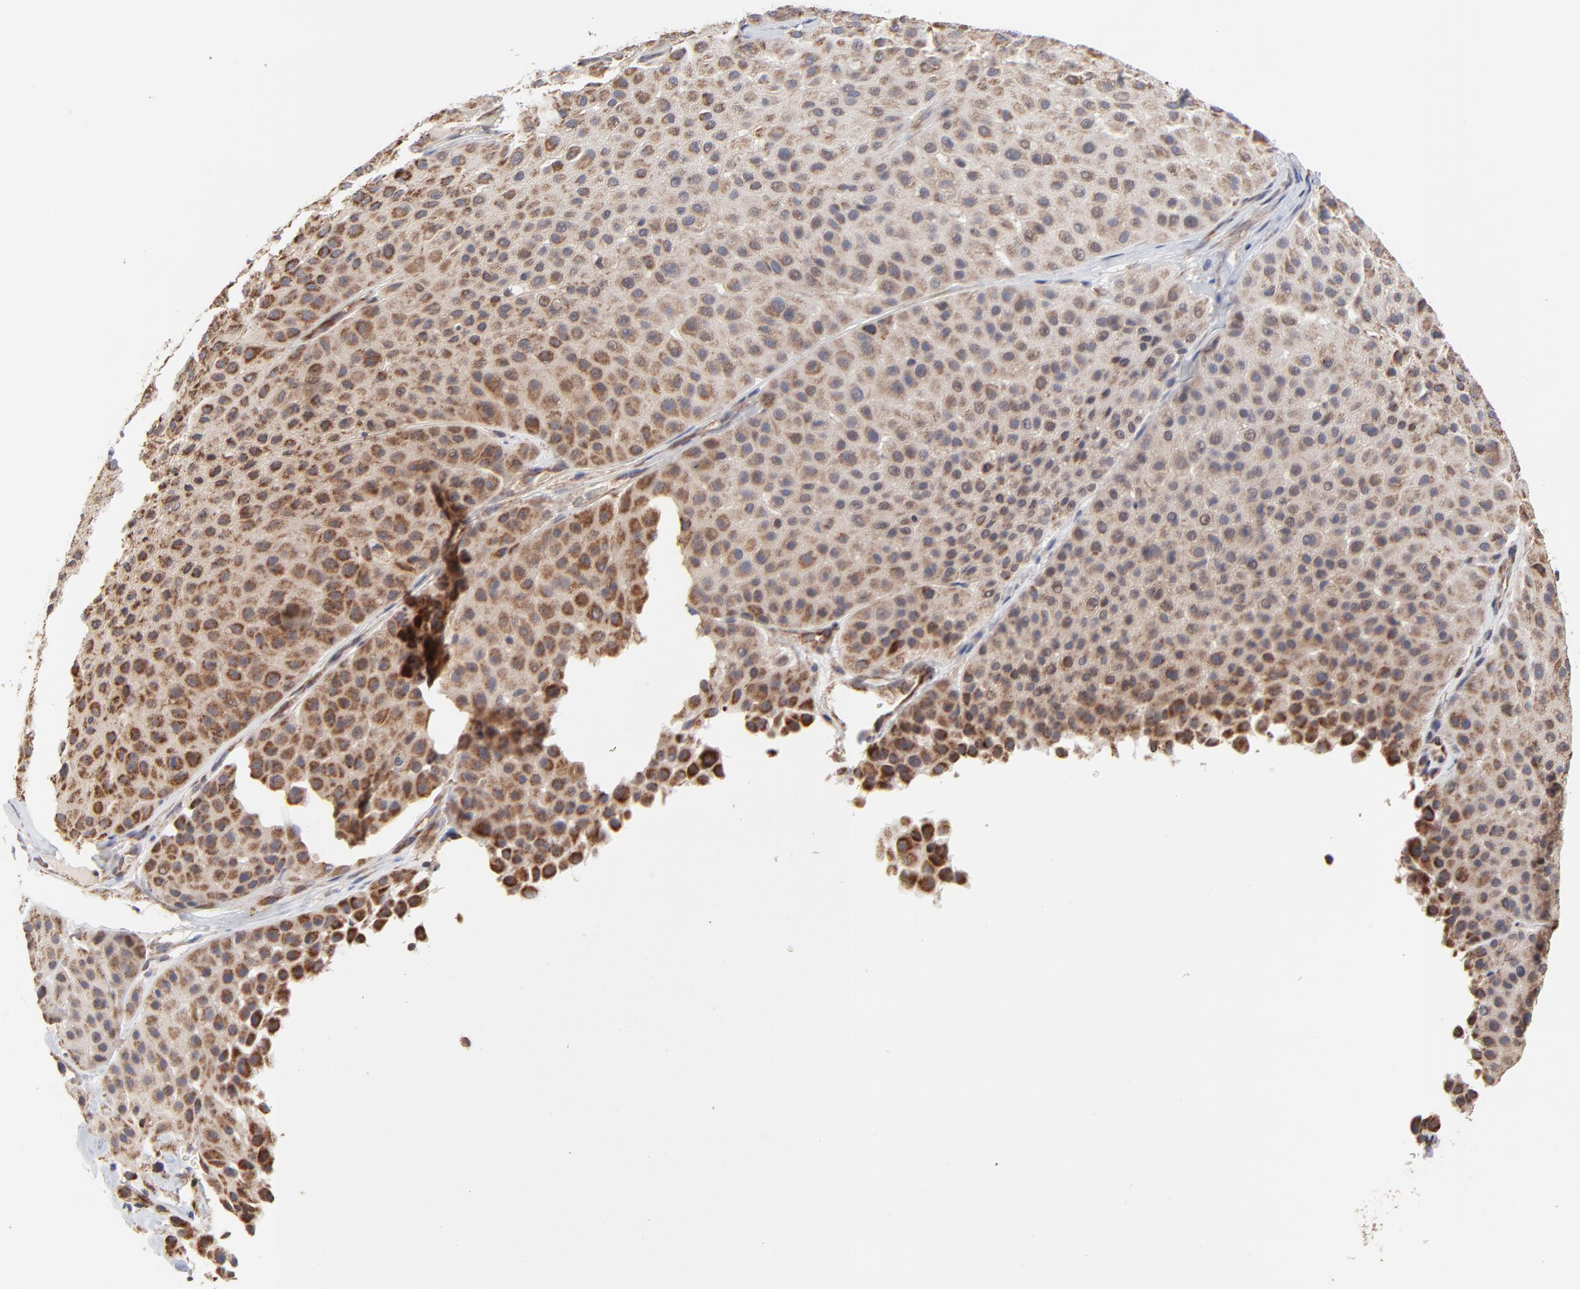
{"staining": {"intensity": "weak", "quantity": ">75%", "location": "cytoplasmic/membranous"}, "tissue": "melanoma", "cell_type": "Tumor cells", "image_type": "cancer", "snomed": [{"axis": "morphology", "description": "Normal tissue, NOS"}, {"axis": "morphology", "description": "Malignant melanoma, Metastatic site"}, {"axis": "topography", "description": "Skin"}], "caption": "Immunohistochemical staining of human melanoma reveals weak cytoplasmic/membranous protein staining in approximately >75% of tumor cells.", "gene": "ZNF550", "patient": {"sex": "male", "age": 41}}